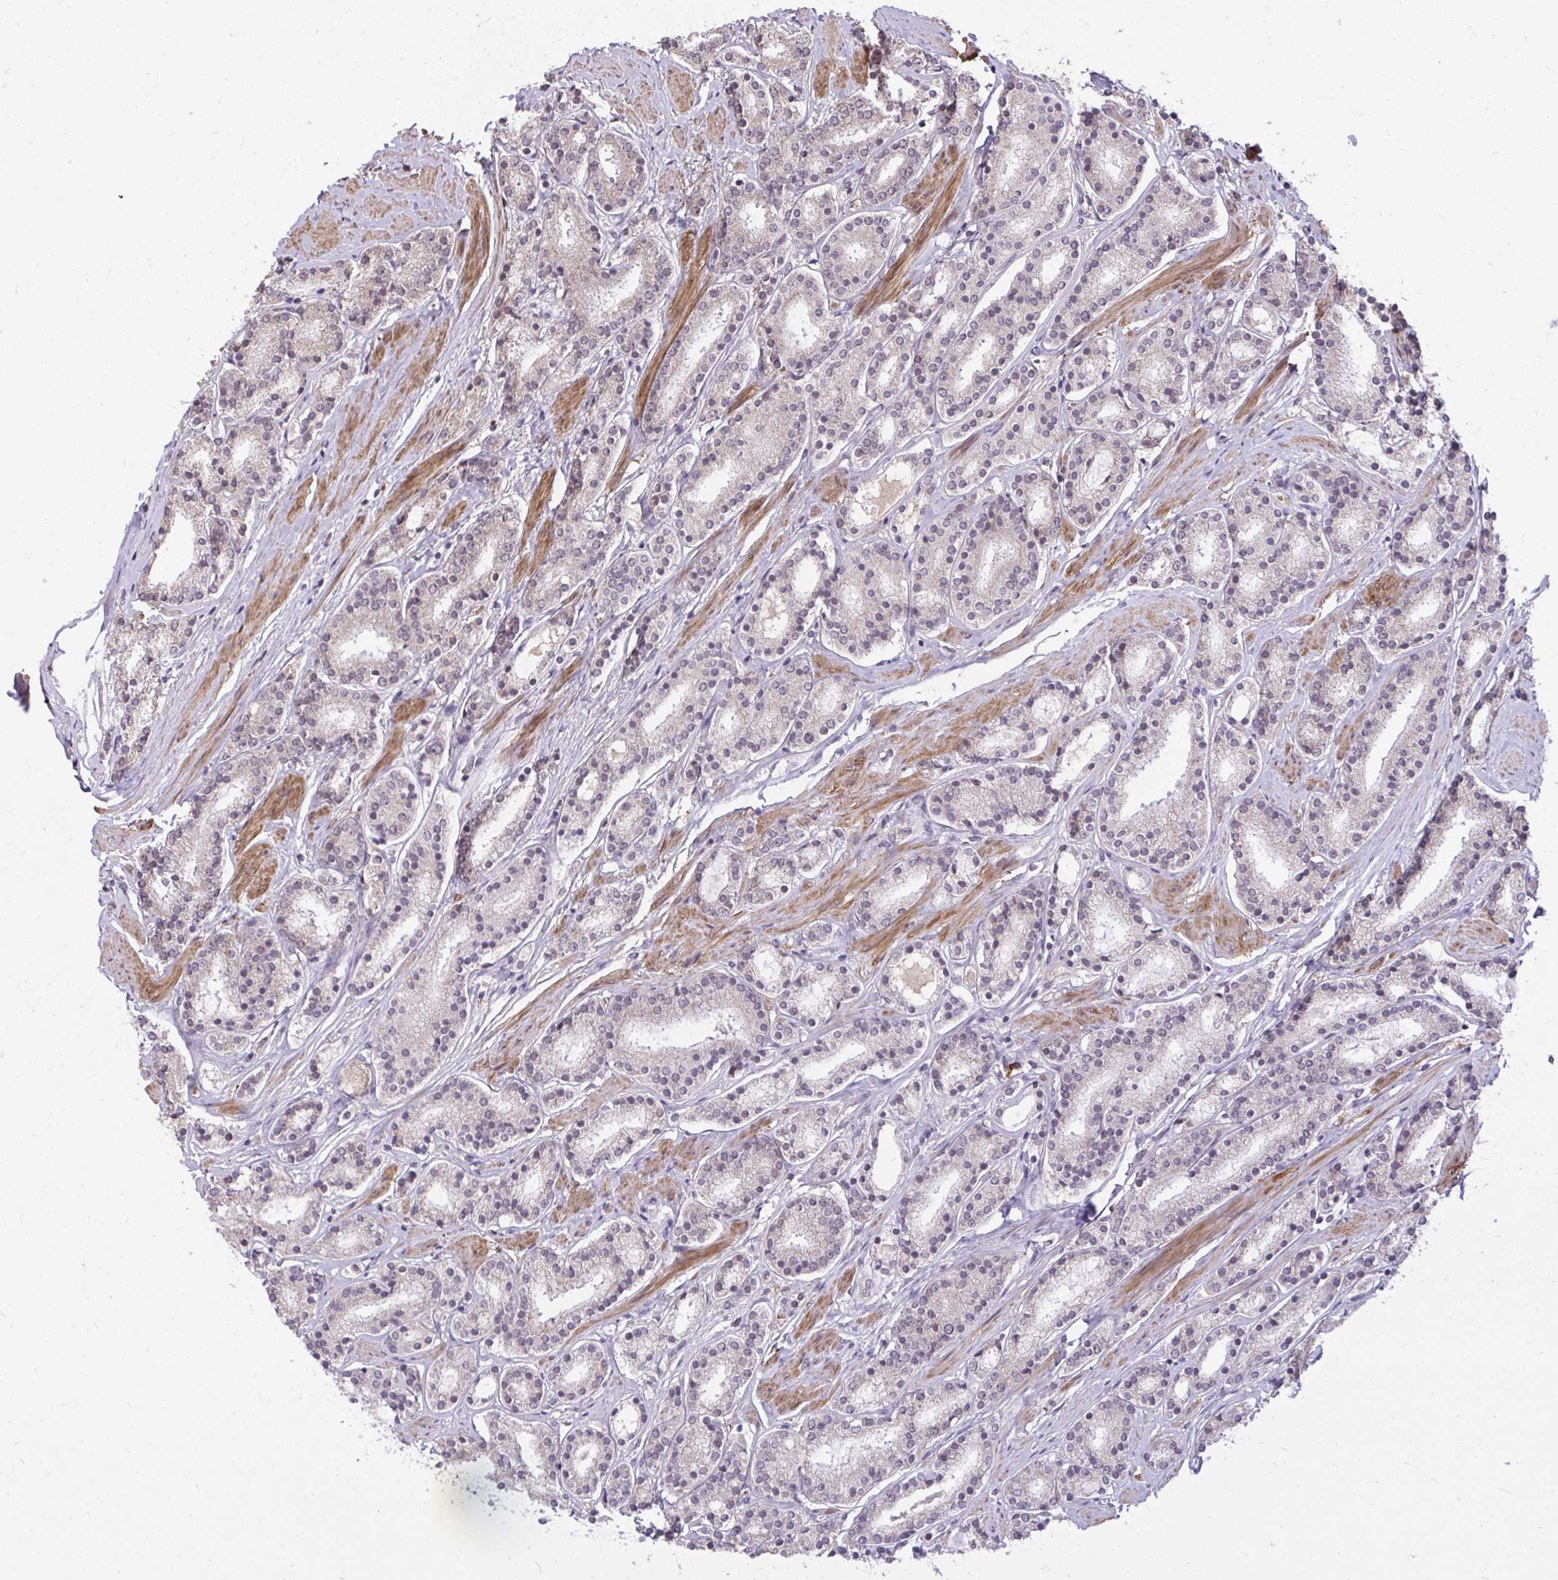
{"staining": {"intensity": "weak", "quantity": "<25%", "location": "nuclear"}, "tissue": "prostate cancer", "cell_type": "Tumor cells", "image_type": "cancer", "snomed": [{"axis": "morphology", "description": "Adenocarcinoma, High grade"}, {"axis": "topography", "description": "Prostate"}], "caption": "Immunohistochemical staining of human prostate high-grade adenocarcinoma exhibits no significant staining in tumor cells.", "gene": "ZSCAN9", "patient": {"sex": "male", "age": 63}}